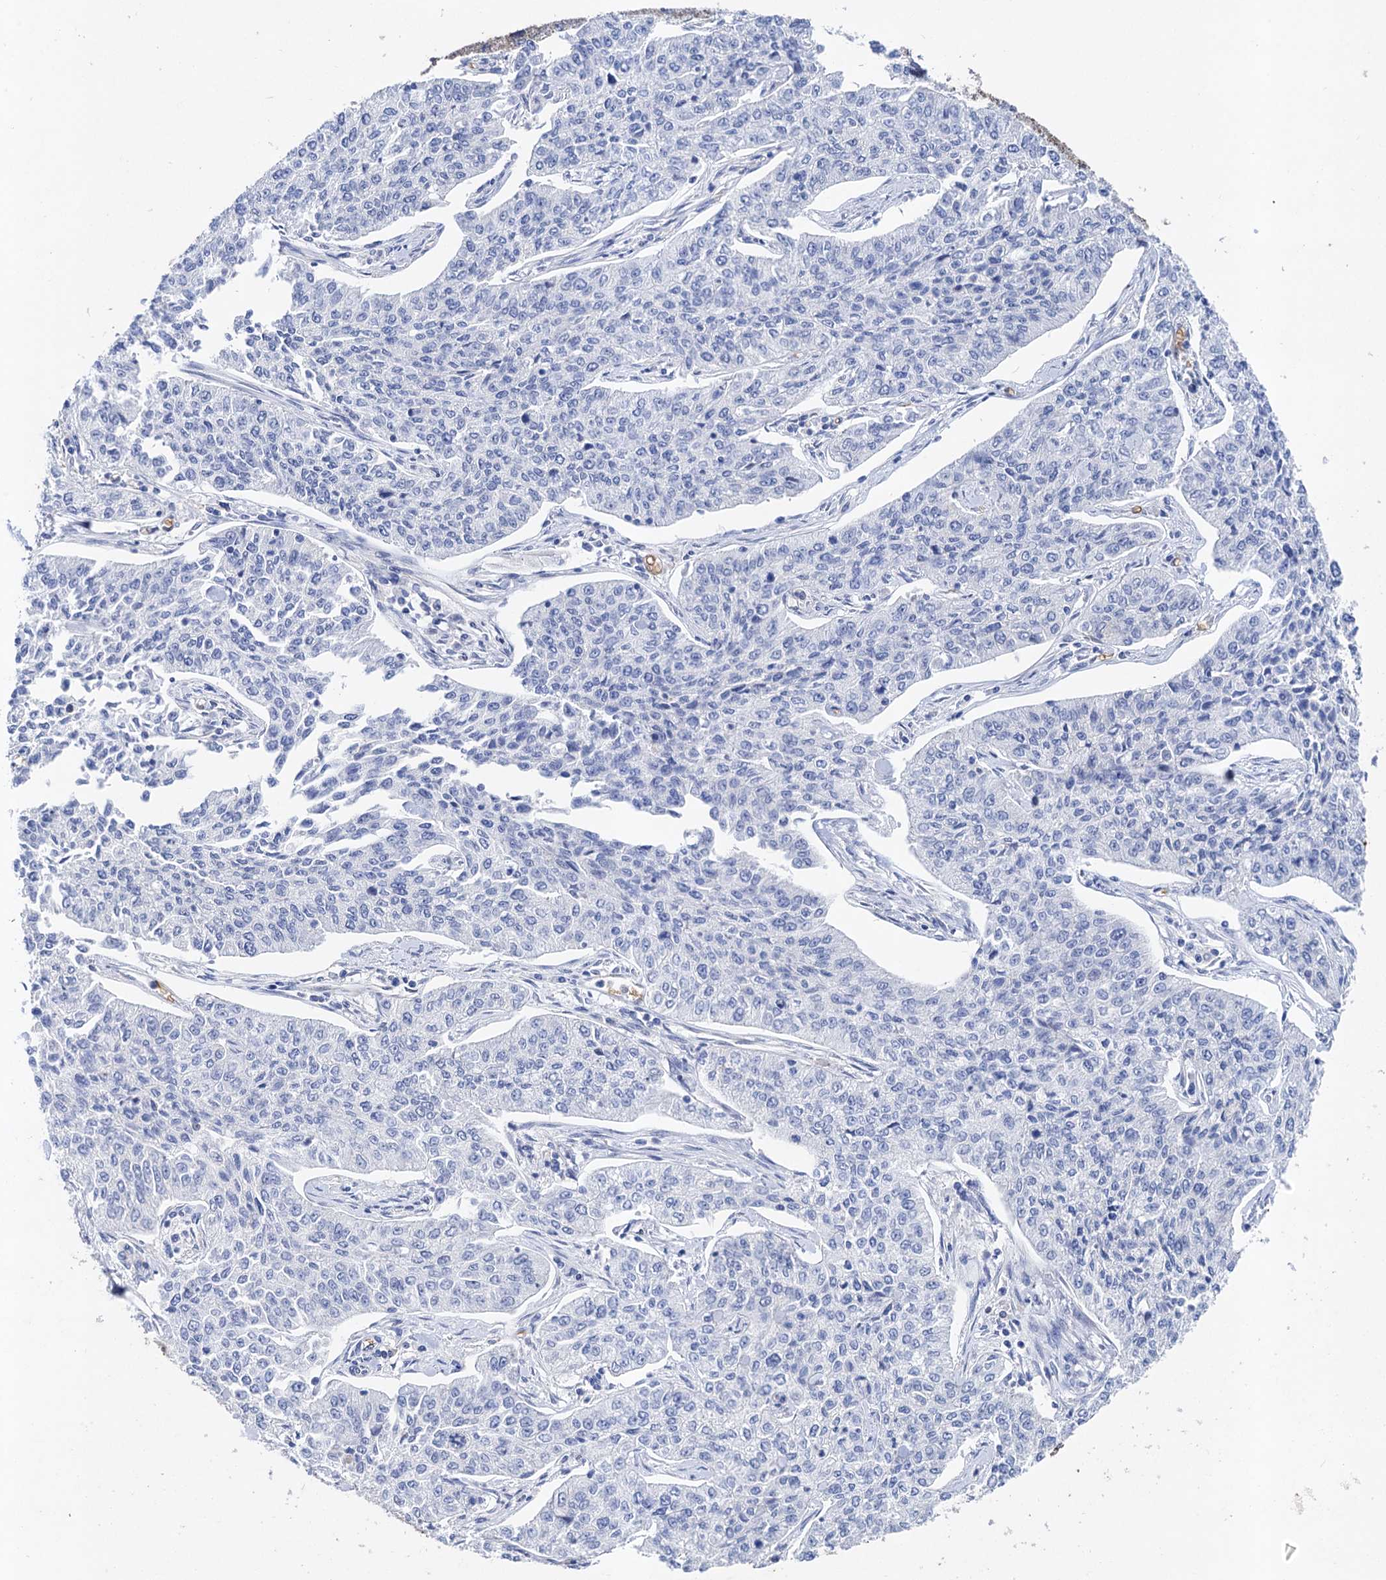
{"staining": {"intensity": "negative", "quantity": "none", "location": "none"}, "tissue": "cervical cancer", "cell_type": "Tumor cells", "image_type": "cancer", "snomed": [{"axis": "morphology", "description": "Squamous cell carcinoma, NOS"}, {"axis": "topography", "description": "Cervix"}], "caption": "The micrograph shows no staining of tumor cells in cervical cancer. (Brightfield microscopy of DAB (3,3'-diaminobenzidine) immunohistochemistry at high magnification).", "gene": "STING1", "patient": {"sex": "female", "age": 35}}